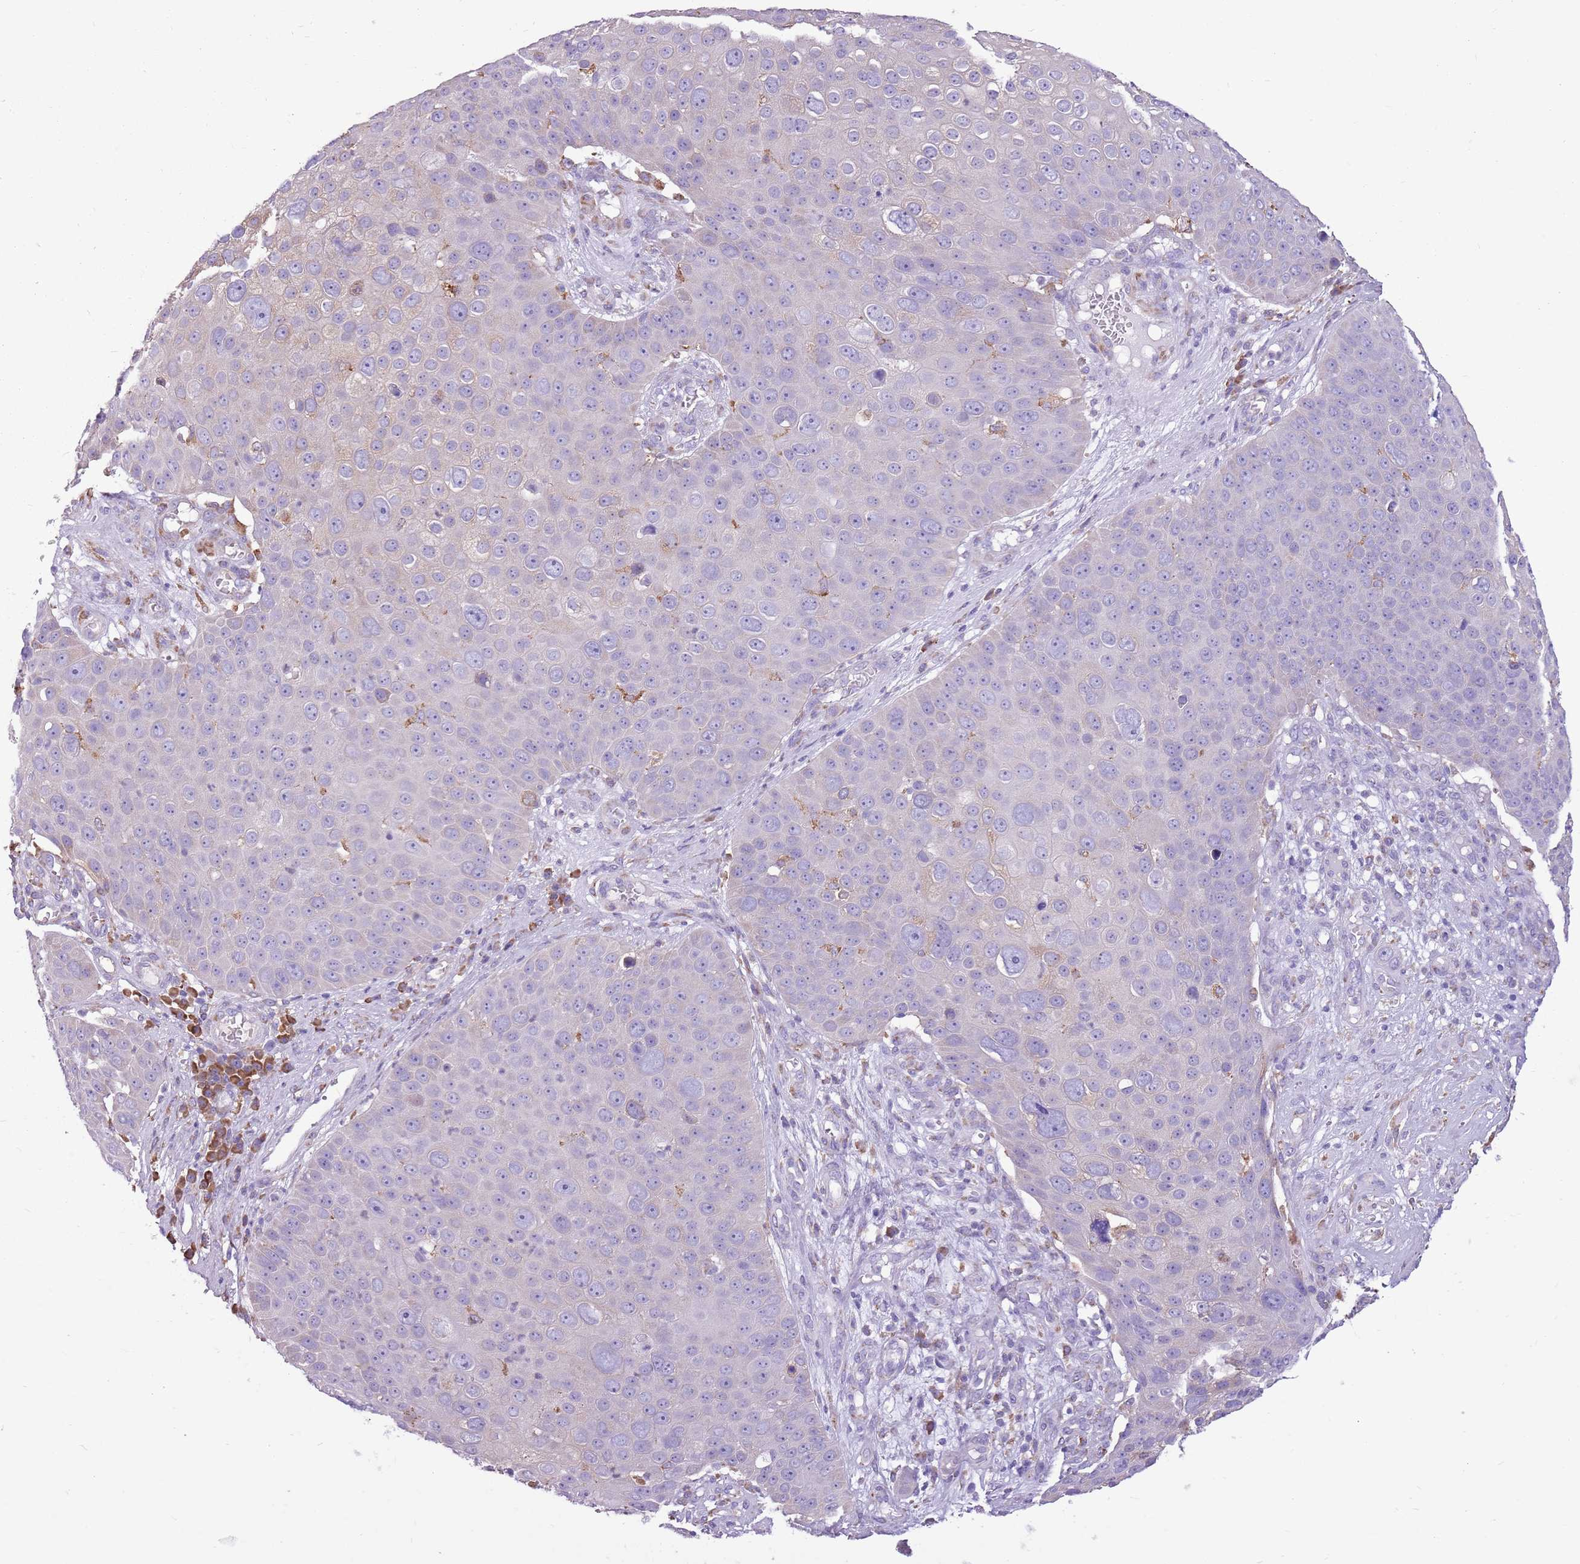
{"staining": {"intensity": "negative", "quantity": "none", "location": "none"}, "tissue": "skin cancer", "cell_type": "Tumor cells", "image_type": "cancer", "snomed": [{"axis": "morphology", "description": "Squamous cell carcinoma, NOS"}, {"axis": "topography", "description": "Skin"}], "caption": "This is an IHC histopathology image of skin cancer (squamous cell carcinoma). There is no positivity in tumor cells.", "gene": "KCTD19", "patient": {"sex": "male", "age": 71}}